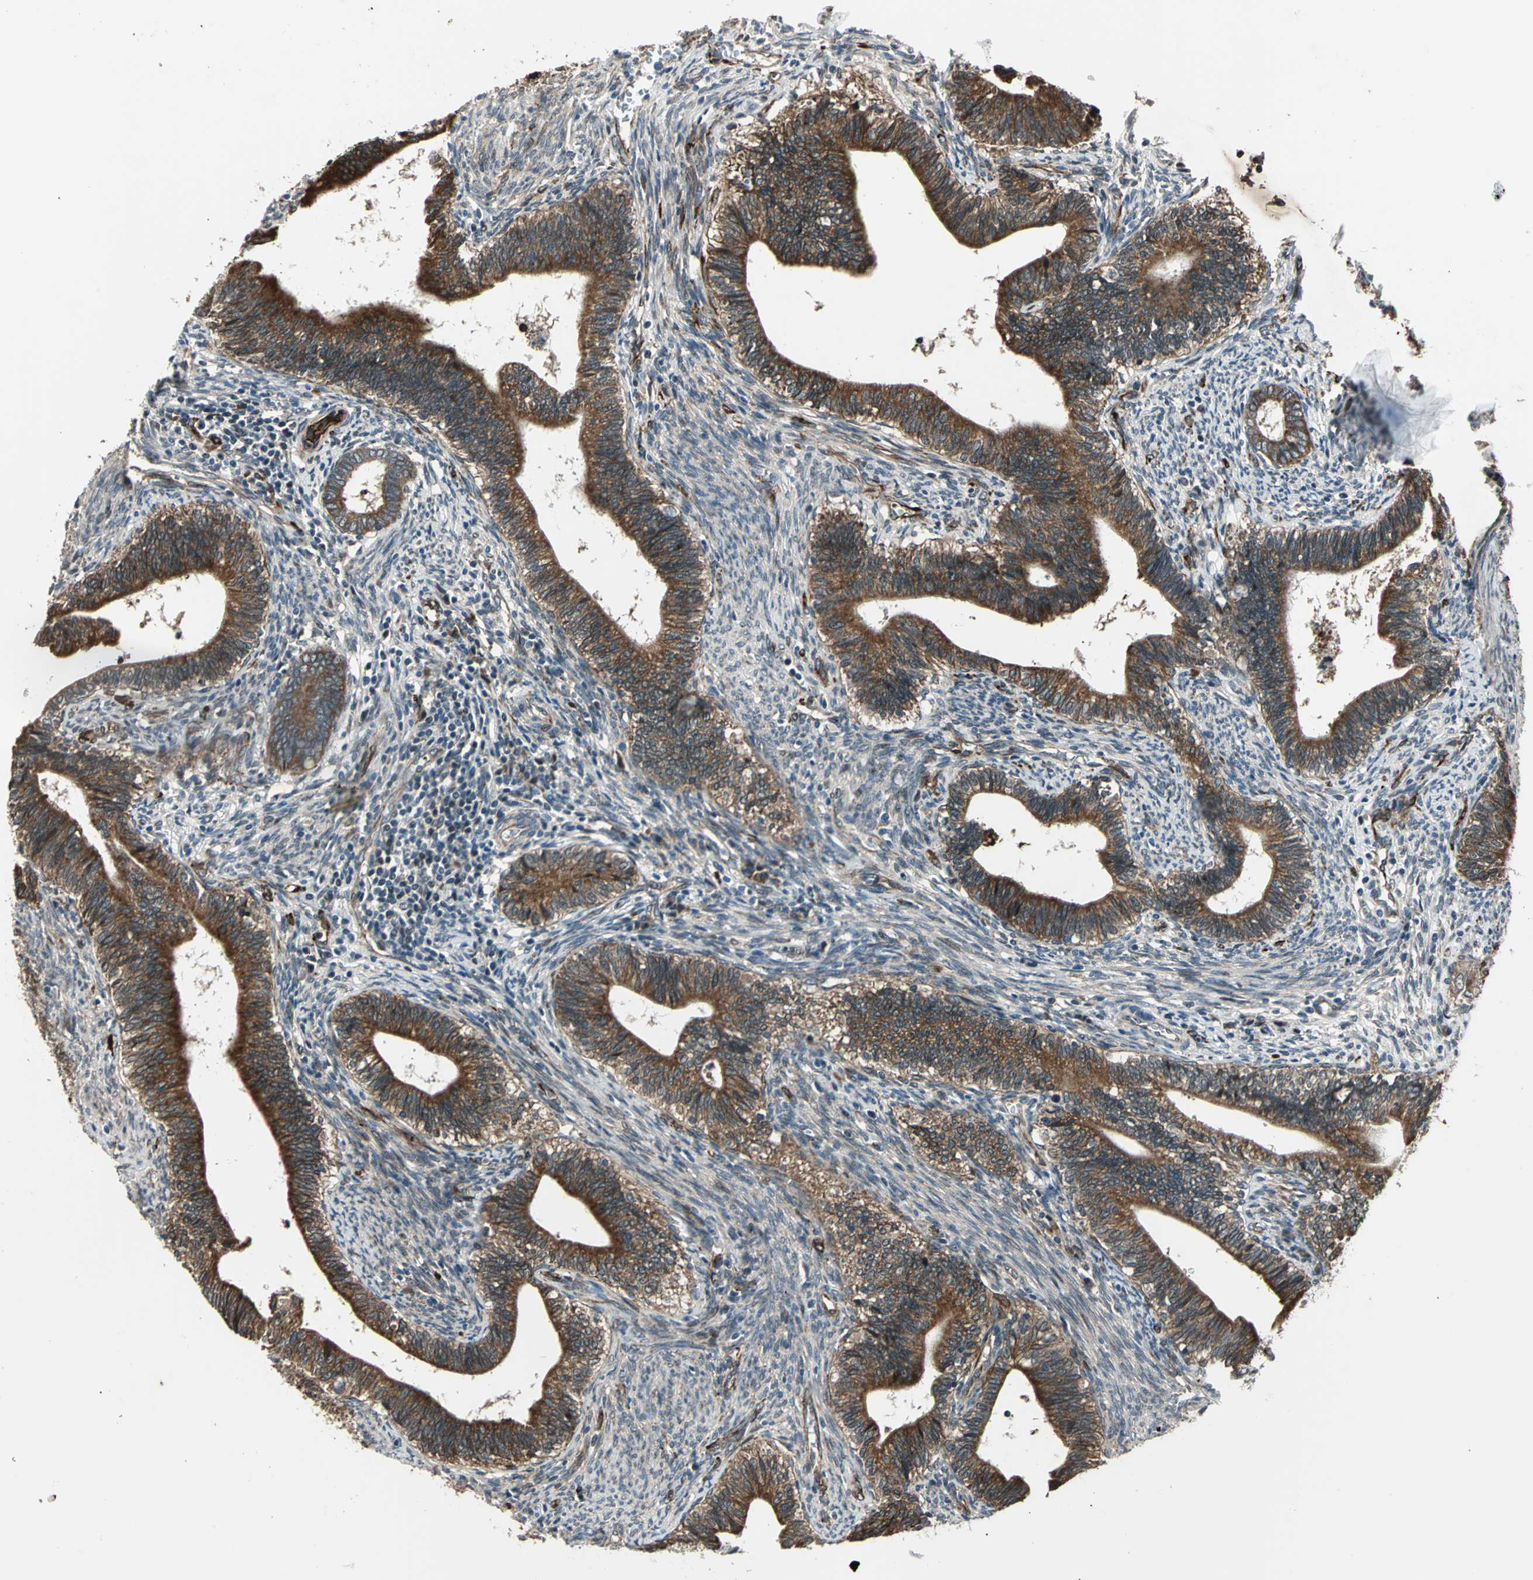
{"staining": {"intensity": "strong", "quantity": ">75%", "location": "cytoplasmic/membranous"}, "tissue": "cervical cancer", "cell_type": "Tumor cells", "image_type": "cancer", "snomed": [{"axis": "morphology", "description": "Adenocarcinoma, NOS"}, {"axis": "topography", "description": "Cervix"}], "caption": "Immunohistochemical staining of cervical cancer displays high levels of strong cytoplasmic/membranous staining in approximately >75% of tumor cells.", "gene": "EXD2", "patient": {"sex": "female", "age": 44}}